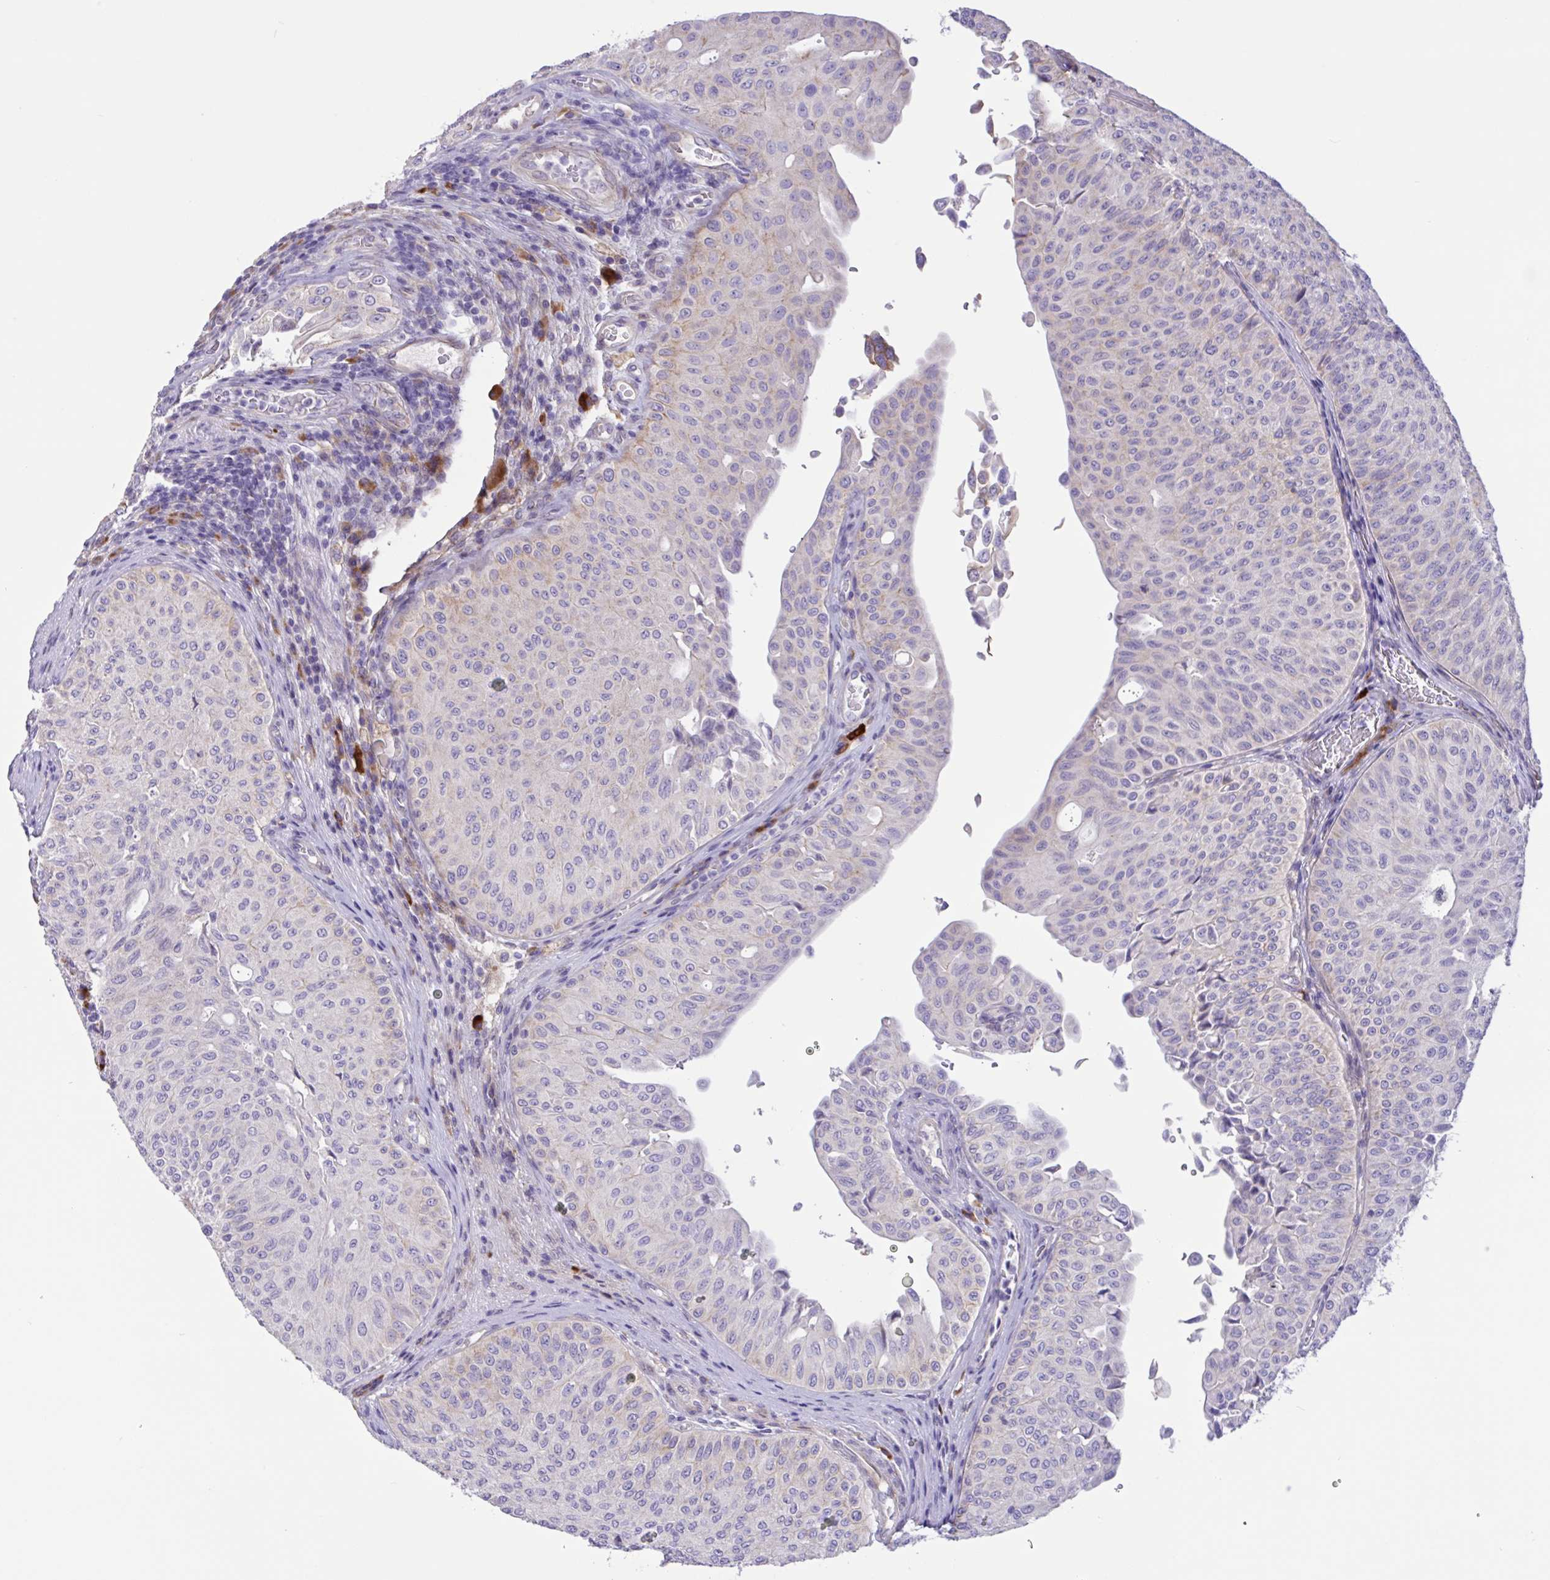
{"staining": {"intensity": "negative", "quantity": "none", "location": "none"}, "tissue": "urothelial cancer", "cell_type": "Tumor cells", "image_type": "cancer", "snomed": [{"axis": "morphology", "description": "Urothelial carcinoma, NOS"}, {"axis": "topography", "description": "Urinary bladder"}], "caption": "Tumor cells are negative for protein expression in human urothelial cancer.", "gene": "DSC3", "patient": {"sex": "male", "age": 59}}